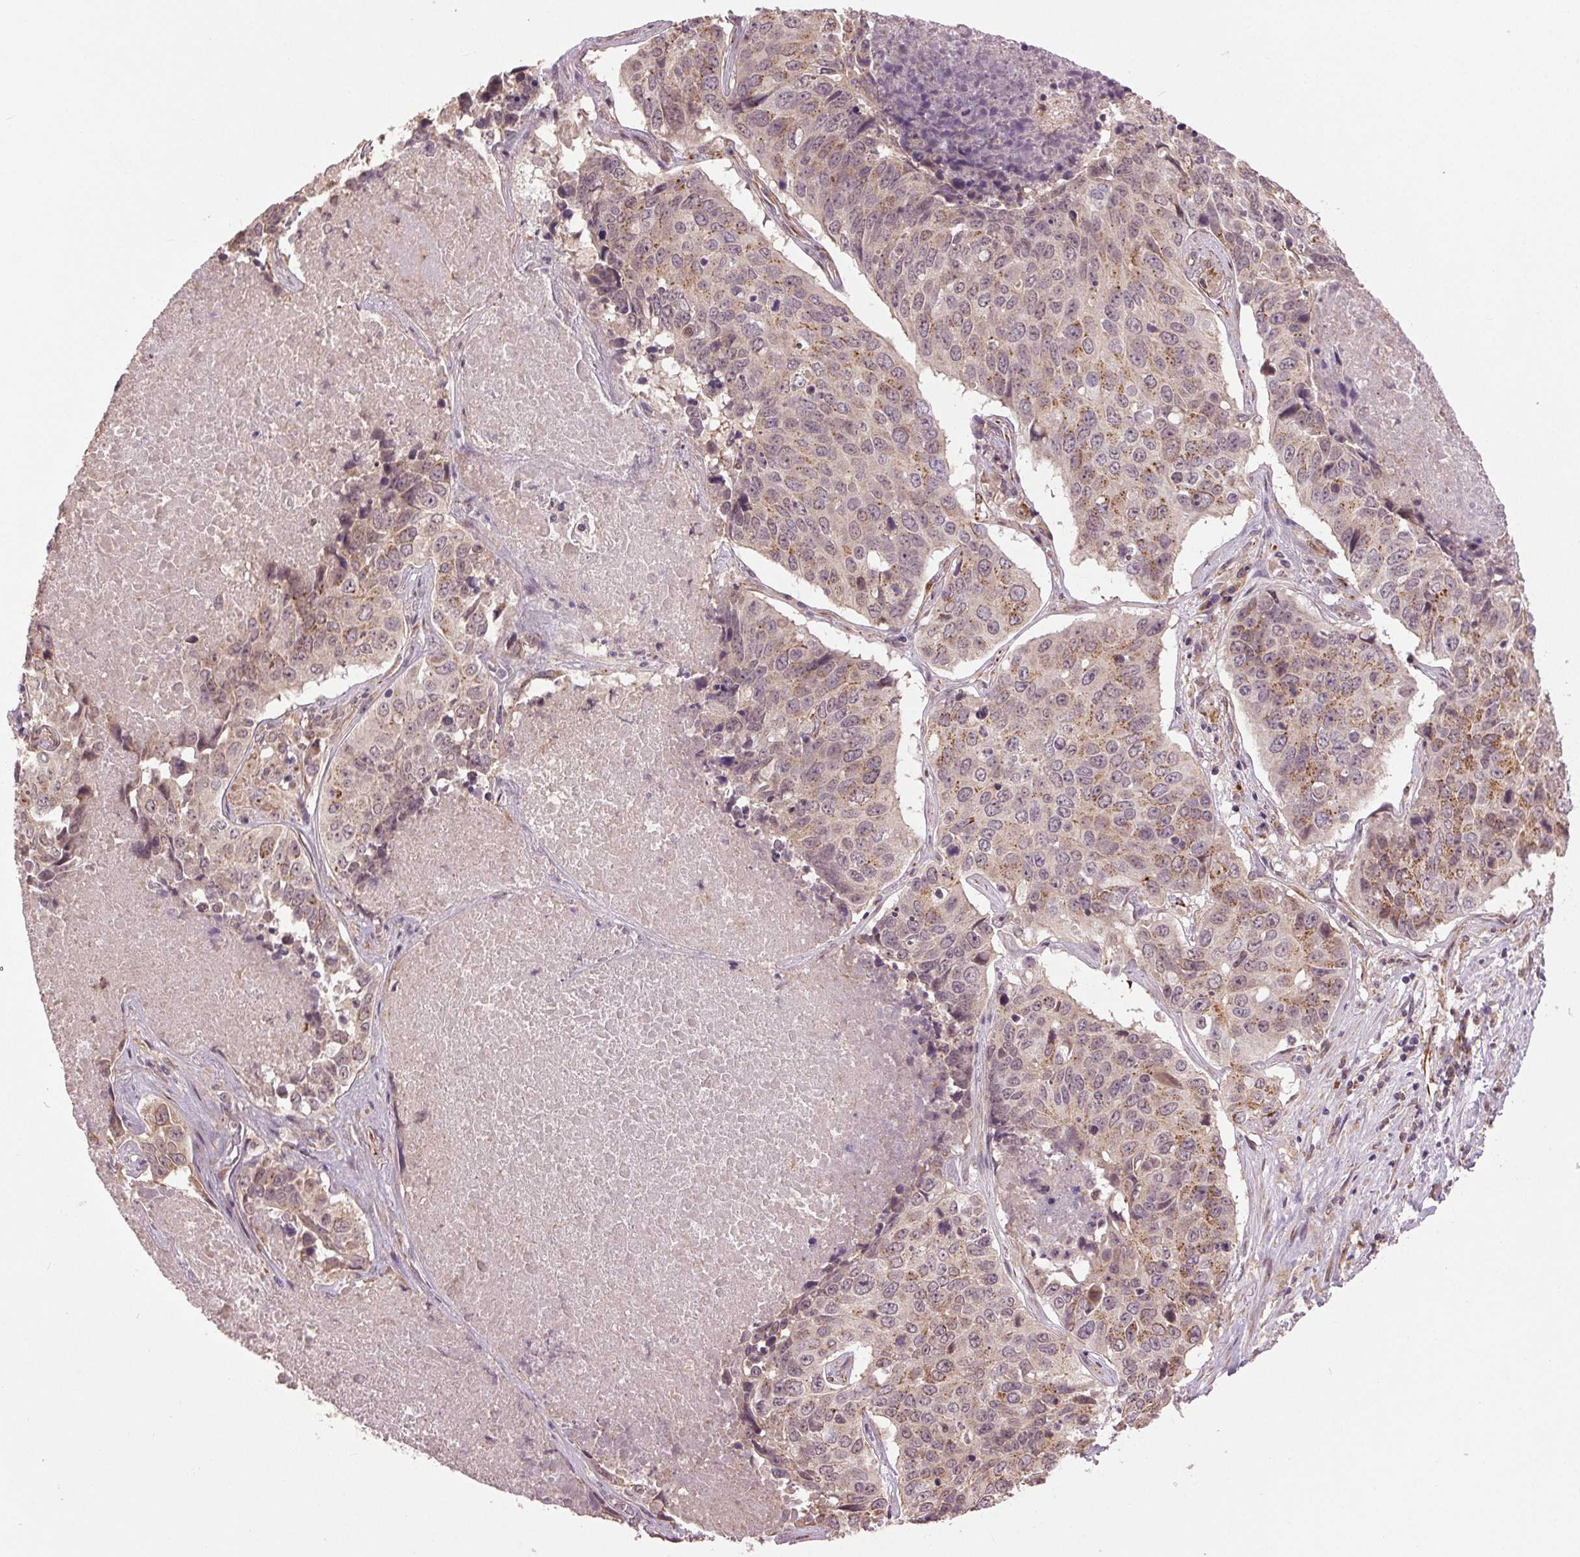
{"staining": {"intensity": "moderate", "quantity": "<25%", "location": "cytoplasmic/membranous"}, "tissue": "lung cancer", "cell_type": "Tumor cells", "image_type": "cancer", "snomed": [{"axis": "morphology", "description": "Normal tissue, NOS"}, {"axis": "morphology", "description": "Squamous cell carcinoma, NOS"}, {"axis": "topography", "description": "Bronchus"}, {"axis": "topography", "description": "Lung"}], "caption": "High-magnification brightfield microscopy of lung cancer stained with DAB (brown) and counterstained with hematoxylin (blue). tumor cells exhibit moderate cytoplasmic/membranous positivity is seen in approximately<25% of cells. The protein of interest is shown in brown color, while the nuclei are stained blue.", "gene": "BSDC1", "patient": {"sex": "male", "age": 64}}